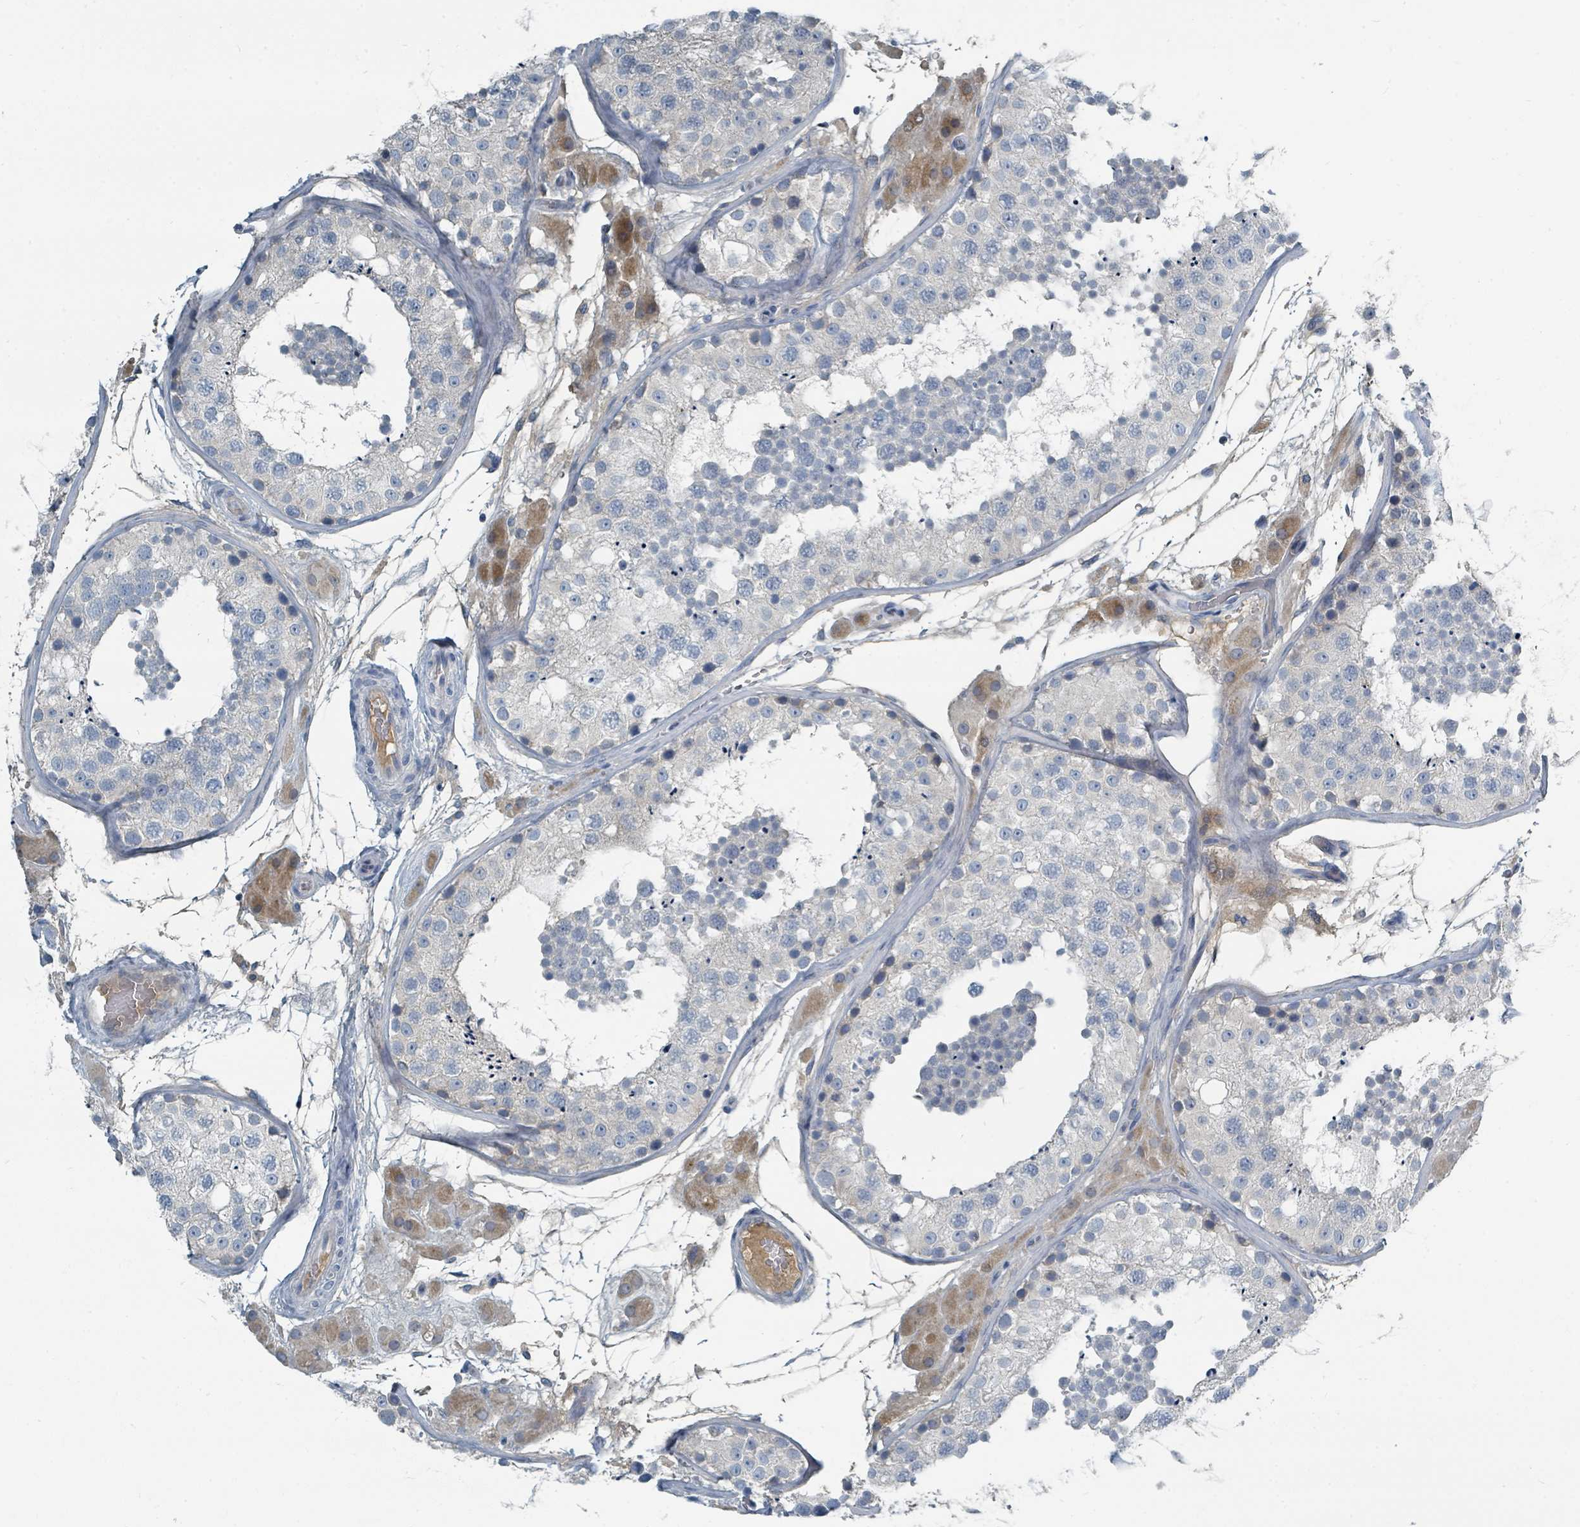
{"staining": {"intensity": "negative", "quantity": "none", "location": "none"}, "tissue": "testis", "cell_type": "Cells in seminiferous ducts", "image_type": "normal", "snomed": [{"axis": "morphology", "description": "Normal tissue, NOS"}, {"axis": "topography", "description": "Testis"}], "caption": "This is a photomicrograph of immunohistochemistry staining of unremarkable testis, which shows no positivity in cells in seminiferous ducts. (Brightfield microscopy of DAB immunohistochemistry (IHC) at high magnification).", "gene": "SLC25A23", "patient": {"sex": "male", "age": 26}}